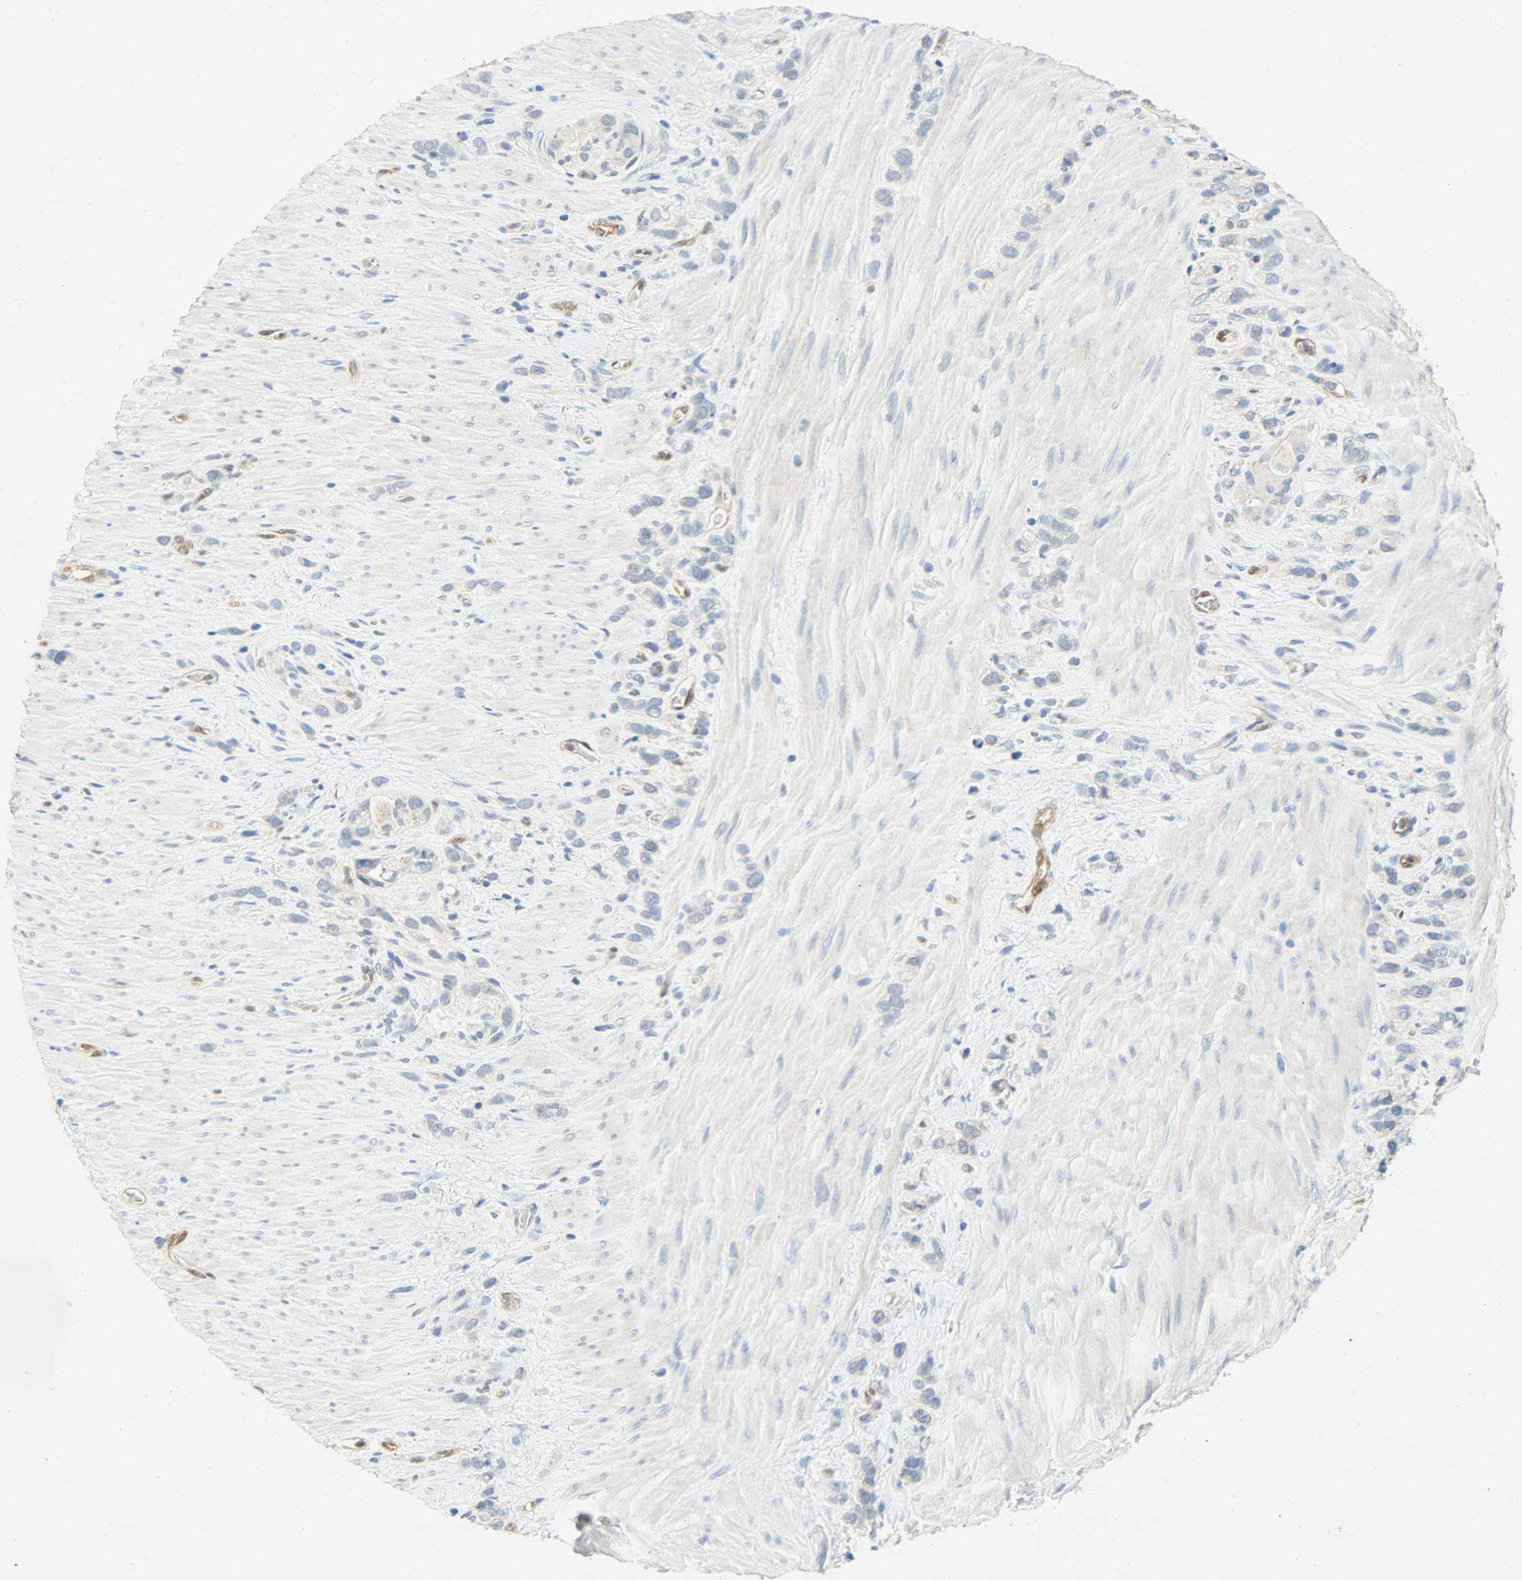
{"staining": {"intensity": "negative", "quantity": "none", "location": "none"}, "tissue": "stomach cancer", "cell_type": "Tumor cells", "image_type": "cancer", "snomed": [{"axis": "morphology", "description": "Normal tissue, NOS"}, {"axis": "morphology", "description": "Adenocarcinoma, NOS"}, {"axis": "morphology", "description": "Adenocarcinoma, High grade"}, {"axis": "topography", "description": "Stomach, upper"}, {"axis": "topography", "description": "Stomach"}], "caption": "High magnification brightfield microscopy of stomach cancer (adenocarcinoma) stained with DAB (brown) and counterstained with hematoxylin (blue): tumor cells show no significant staining.", "gene": "FKBP1A", "patient": {"sex": "female", "age": 65}}